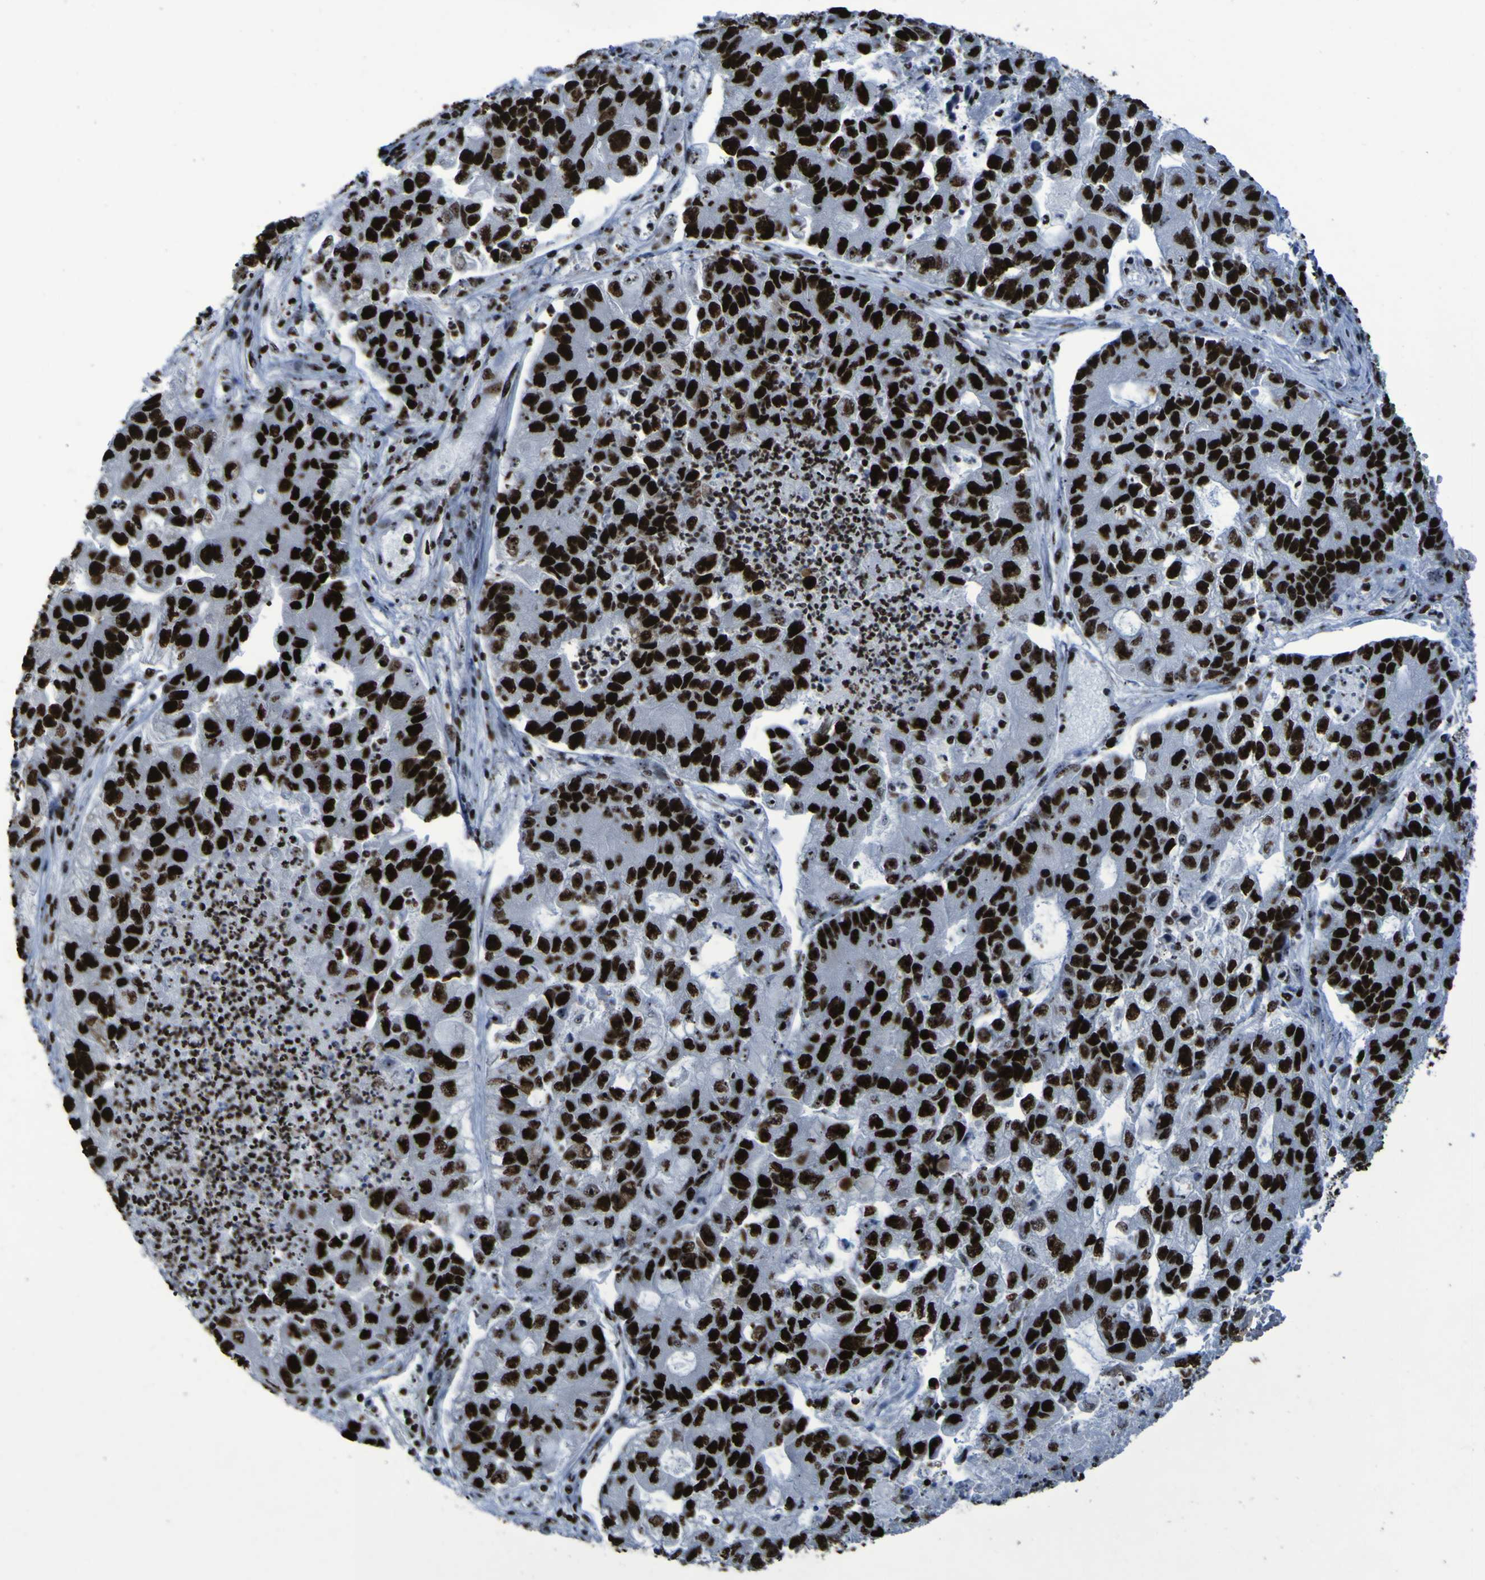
{"staining": {"intensity": "strong", "quantity": ">75%", "location": "nuclear"}, "tissue": "lung cancer", "cell_type": "Tumor cells", "image_type": "cancer", "snomed": [{"axis": "morphology", "description": "Adenocarcinoma, NOS"}, {"axis": "topography", "description": "Lung"}], "caption": "Strong nuclear expression is seen in about >75% of tumor cells in lung adenocarcinoma.", "gene": "NPM1", "patient": {"sex": "female", "age": 51}}